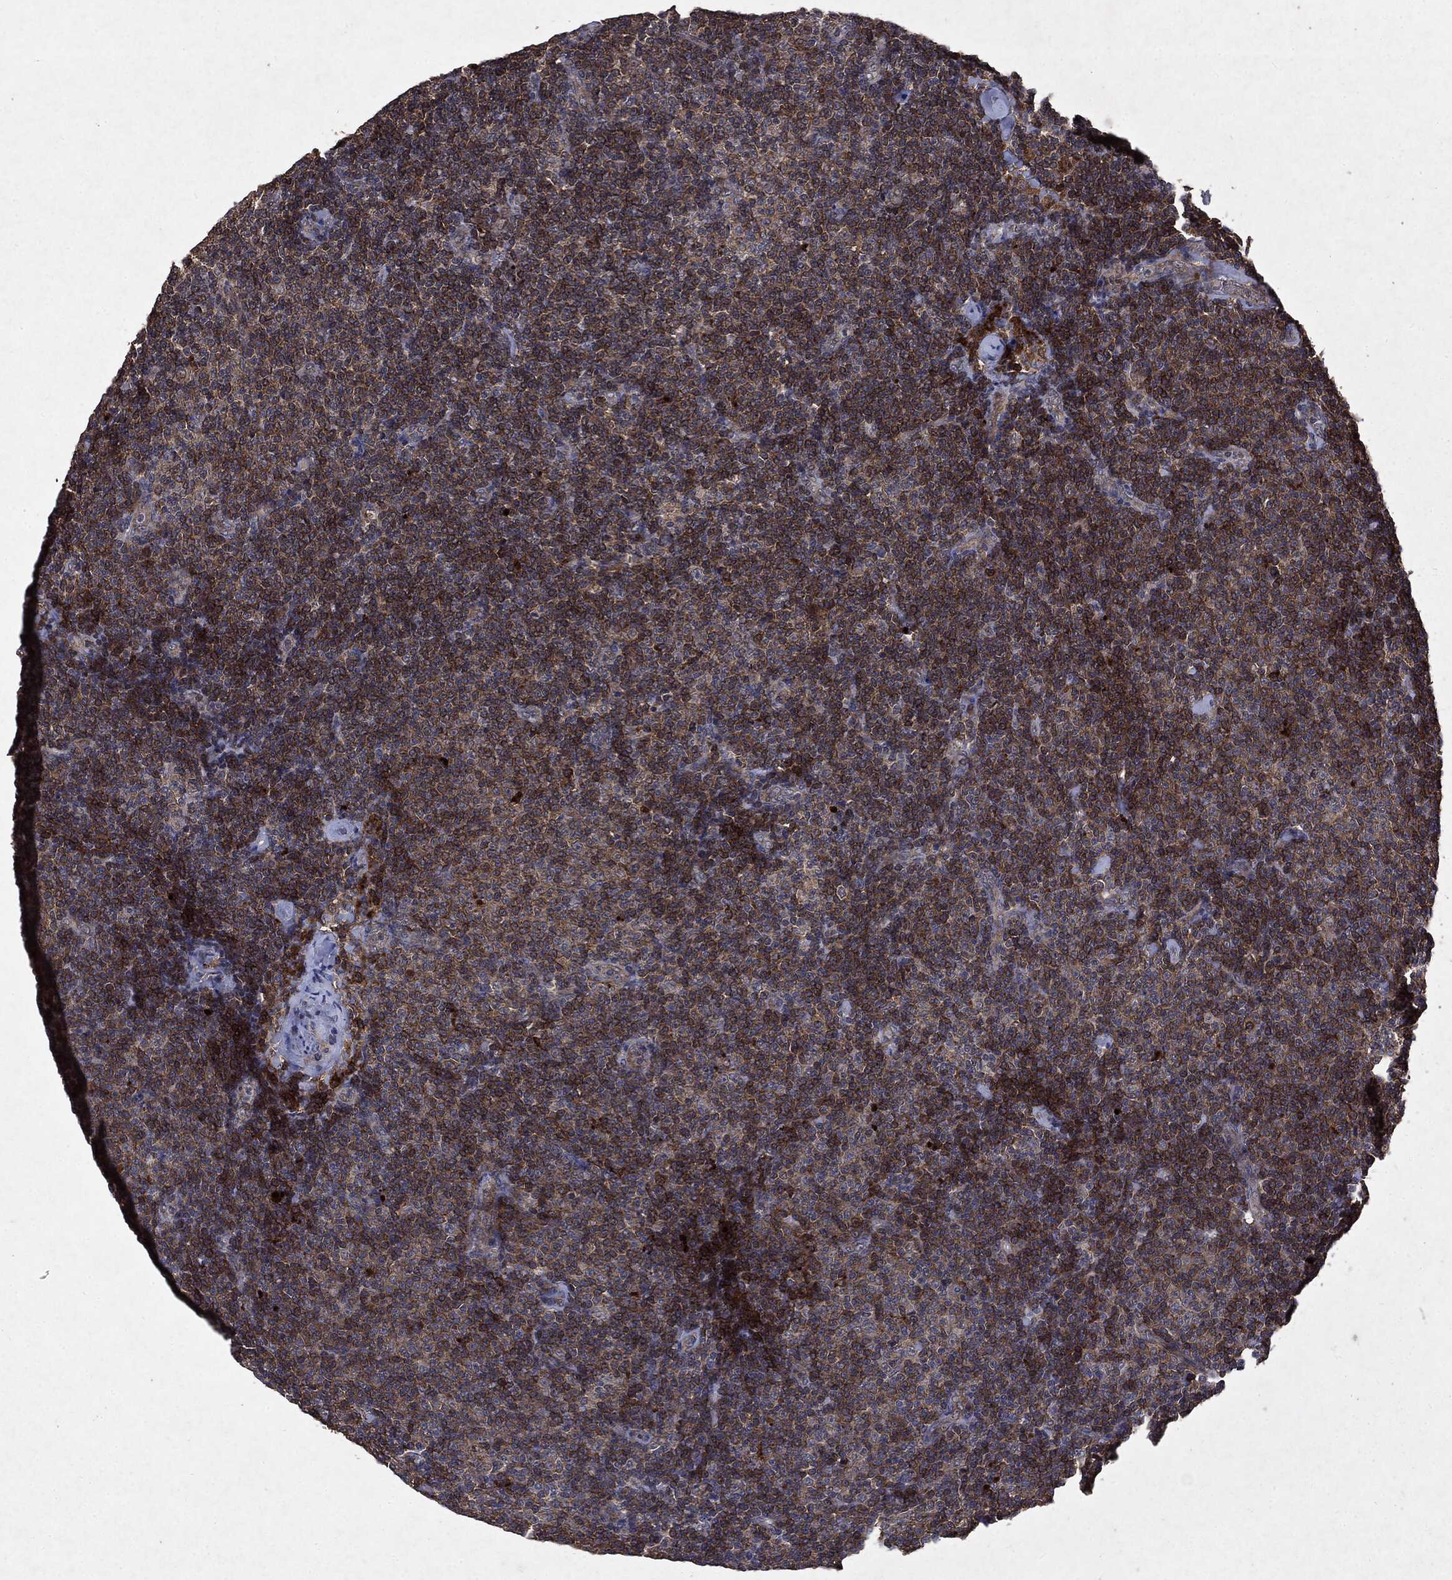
{"staining": {"intensity": "moderate", "quantity": ">75%", "location": "cytoplasmic/membranous"}, "tissue": "lymphoma", "cell_type": "Tumor cells", "image_type": "cancer", "snomed": [{"axis": "morphology", "description": "Malignant lymphoma, non-Hodgkin's type, Low grade"}, {"axis": "topography", "description": "Lymph node"}], "caption": "Immunohistochemical staining of malignant lymphoma, non-Hodgkin's type (low-grade) exhibits medium levels of moderate cytoplasmic/membranous protein expression in about >75% of tumor cells.", "gene": "PTEN", "patient": {"sex": "male", "age": 81}}